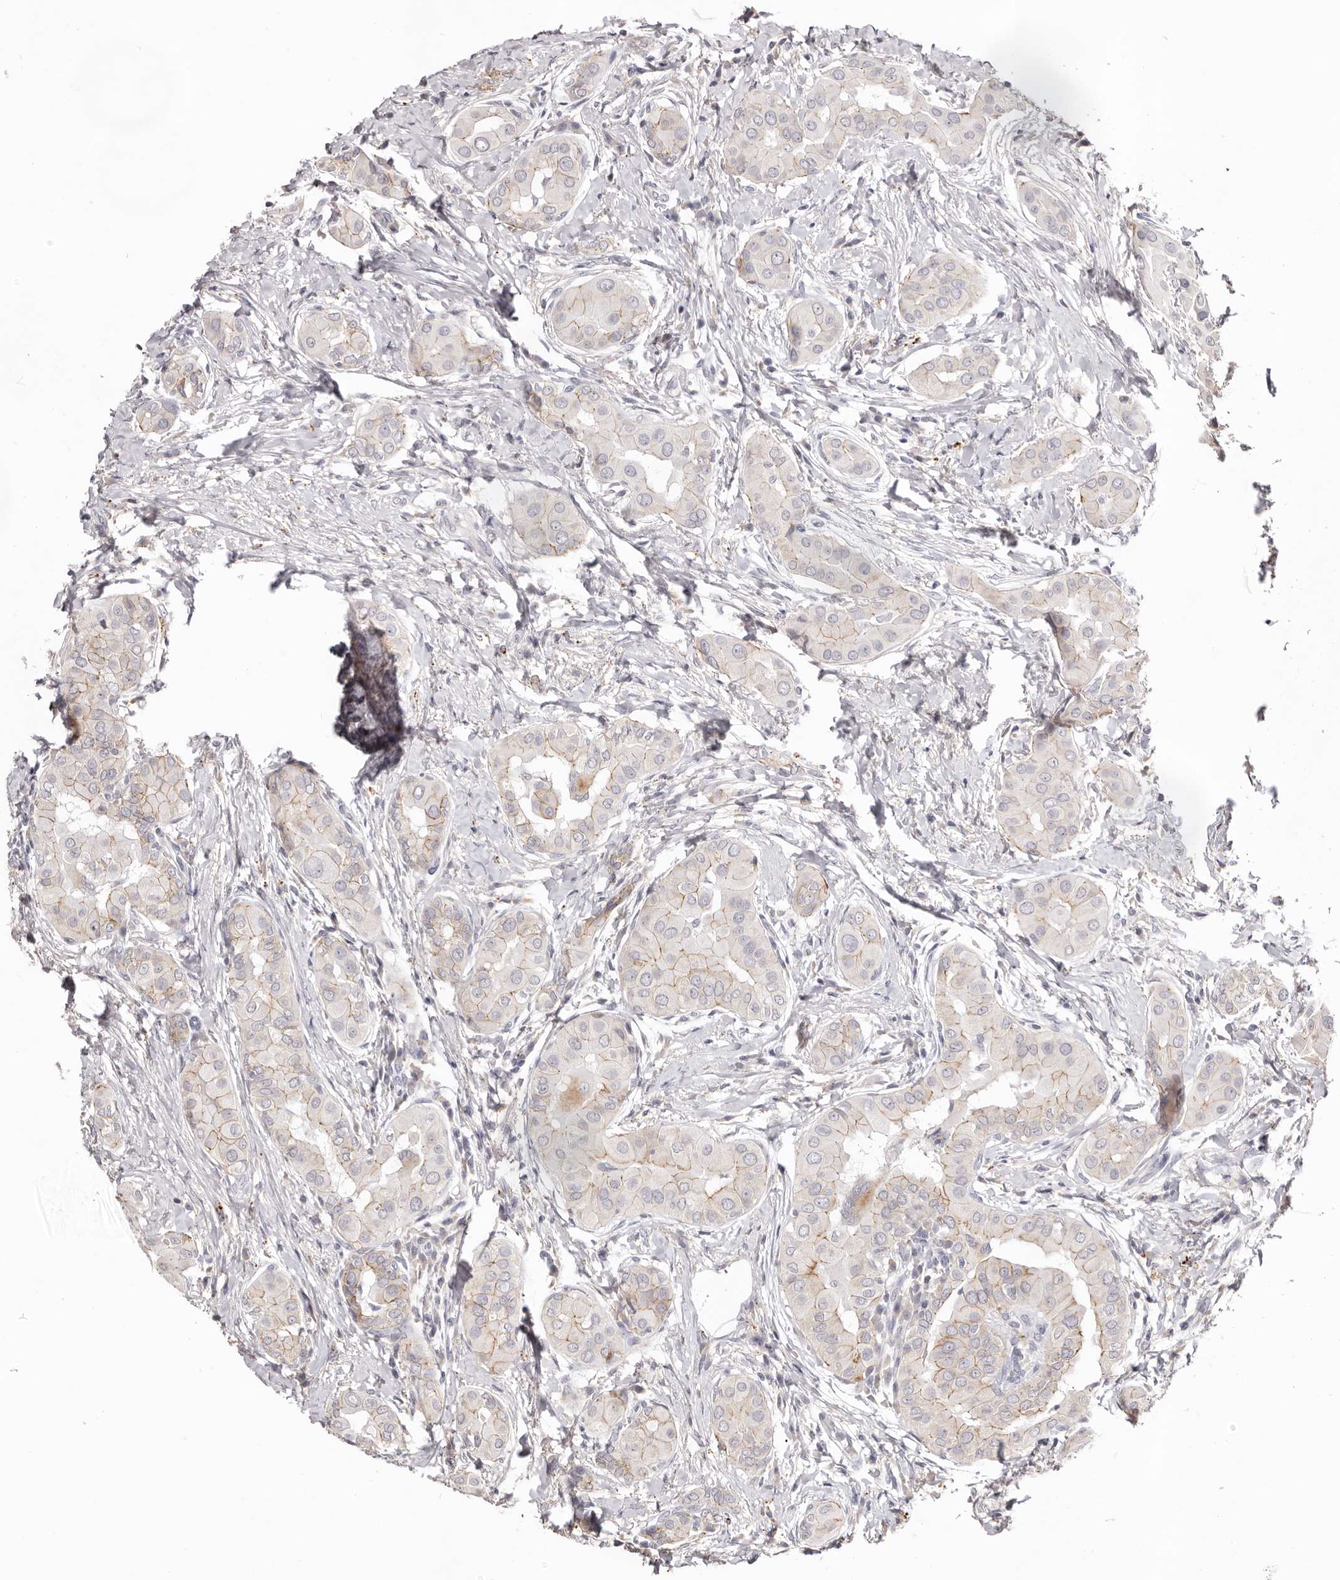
{"staining": {"intensity": "weak", "quantity": "25%-75%", "location": "cytoplasmic/membranous"}, "tissue": "thyroid cancer", "cell_type": "Tumor cells", "image_type": "cancer", "snomed": [{"axis": "morphology", "description": "Papillary adenocarcinoma, NOS"}, {"axis": "topography", "description": "Thyroid gland"}], "caption": "Brown immunohistochemical staining in human papillary adenocarcinoma (thyroid) exhibits weak cytoplasmic/membranous positivity in approximately 25%-75% of tumor cells.", "gene": "PCDHB6", "patient": {"sex": "male", "age": 33}}